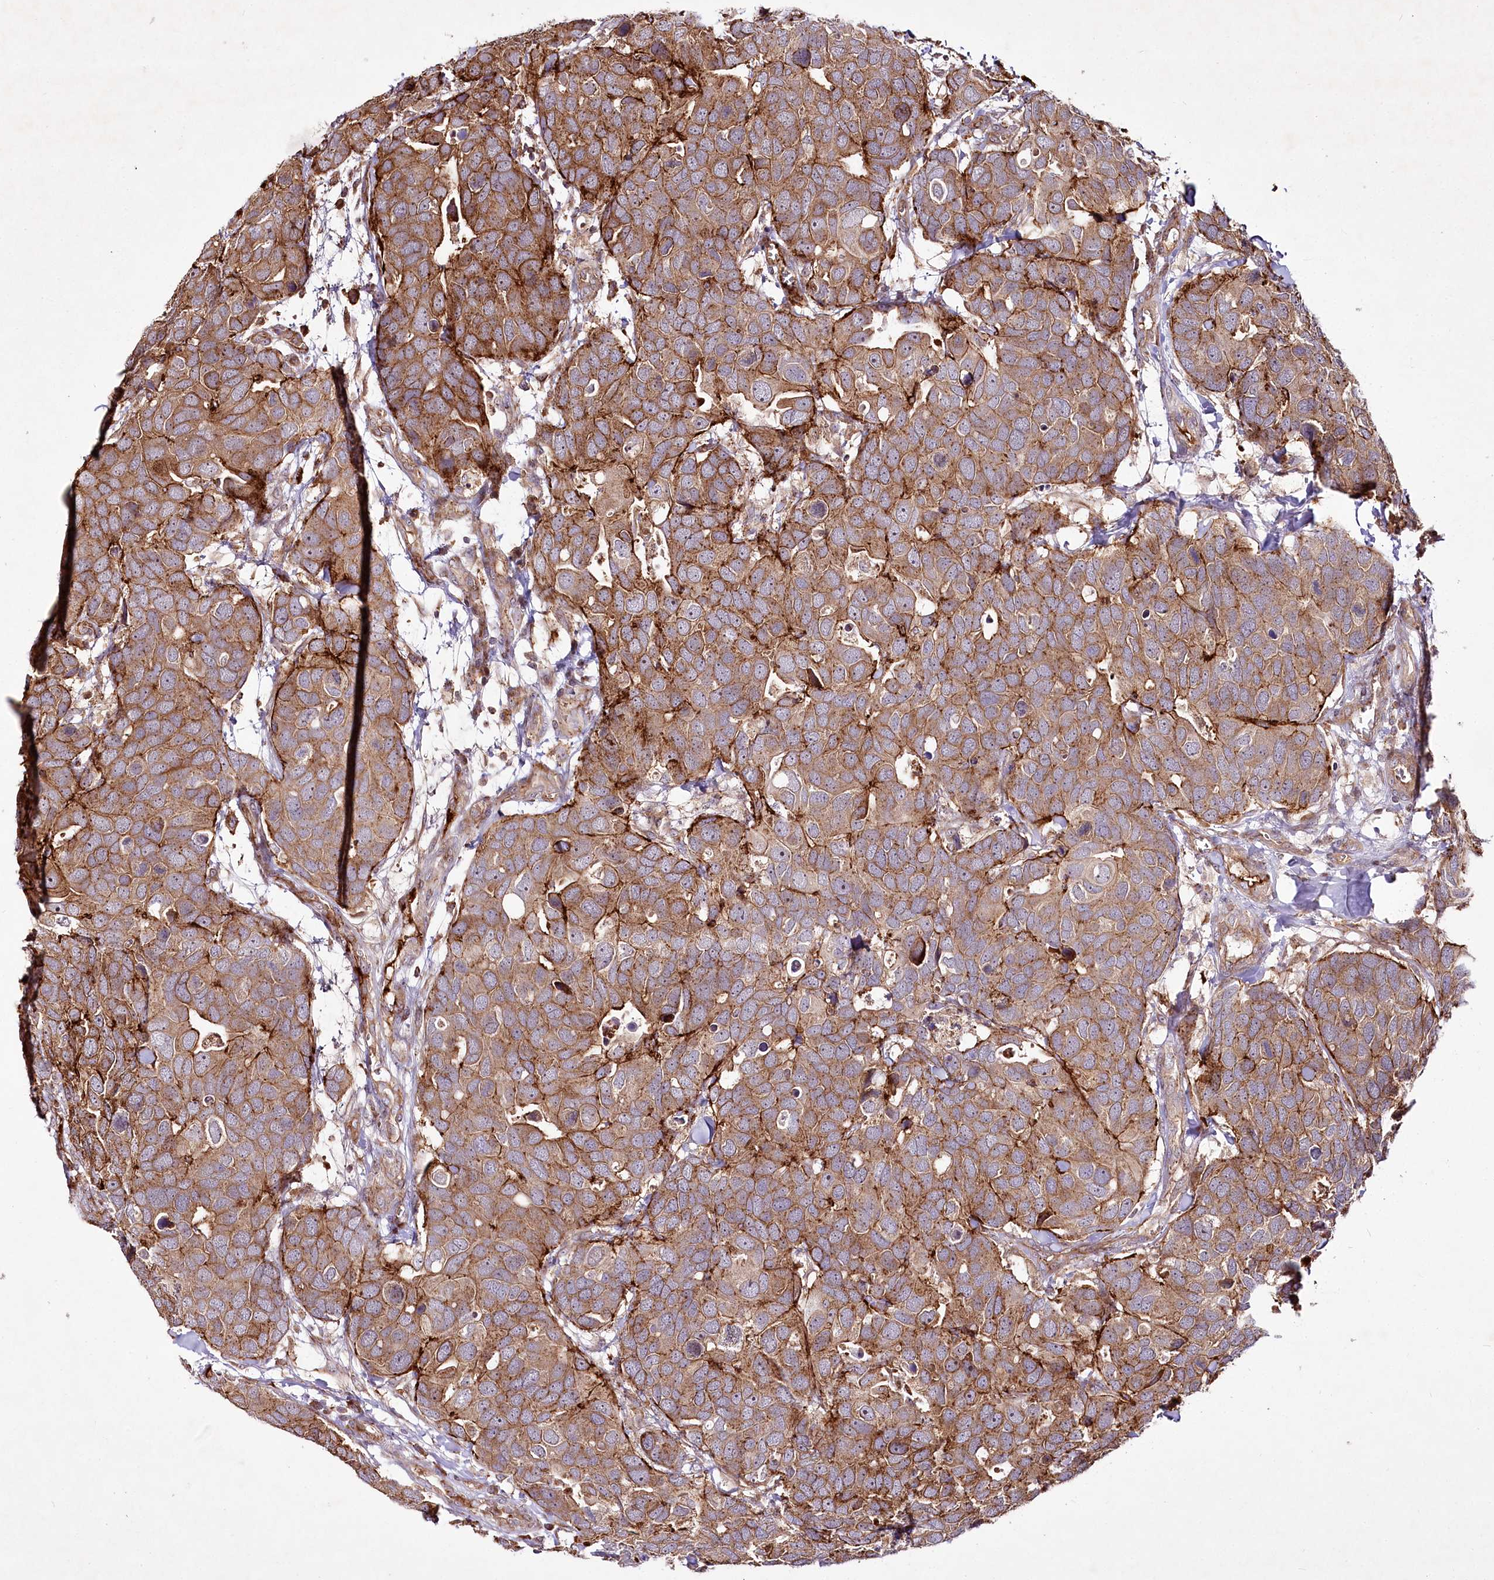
{"staining": {"intensity": "moderate", "quantity": ">75%", "location": "cytoplasmic/membranous"}, "tissue": "breast cancer", "cell_type": "Tumor cells", "image_type": "cancer", "snomed": [{"axis": "morphology", "description": "Duct carcinoma"}, {"axis": "topography", "description": "Breast"}], "caption": "Protein expression analysis of human intraductal carcinoma (breast) reveals moderate cytoplasmic/membranous positivity in about >75% of tumor cells.", "gene": "PSTK", "patient": {"sex": "female", "age": 83}}